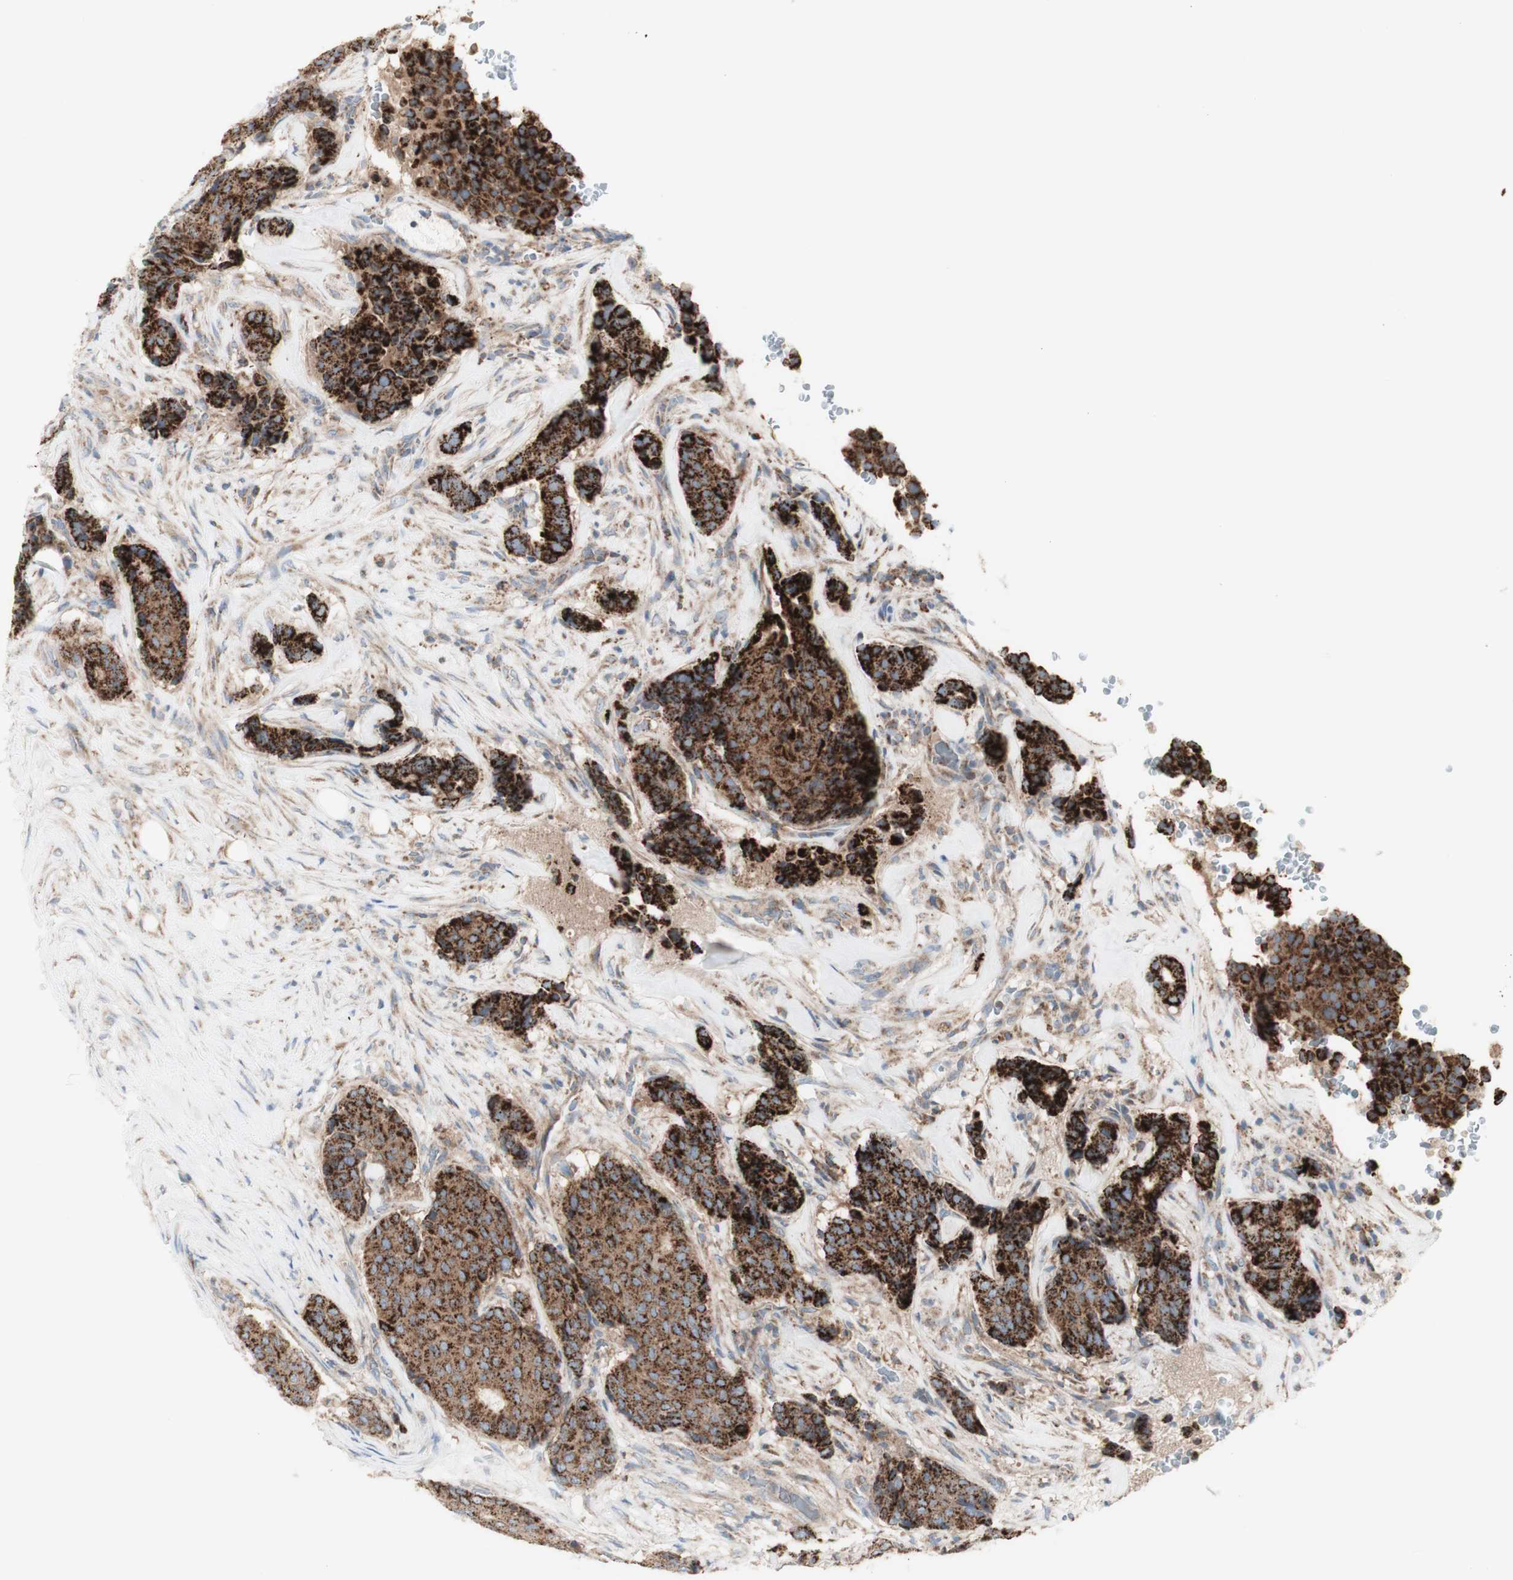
{"staining": {"intensity": "strong", "quantity": "25%-75%", "location": "cytoplasmic/membranous"}, "tissue": "breast cancer", "cell_type": "Tumor cells", "image_type": "cancer", "snomed": [{"axis": "morphology", "description": "Duct carcinoma"}, {"axis": "topography", "description": "Breast"}], "caption": "Breast infiltrating ductal carcinoma stained for a protein (brown) reveals strong cytoplasmic/membranous positive staining in about 25%-75% of tumor cells.", "gene": "C3orf52", "patient": {"sex": "female", "age": 75}}